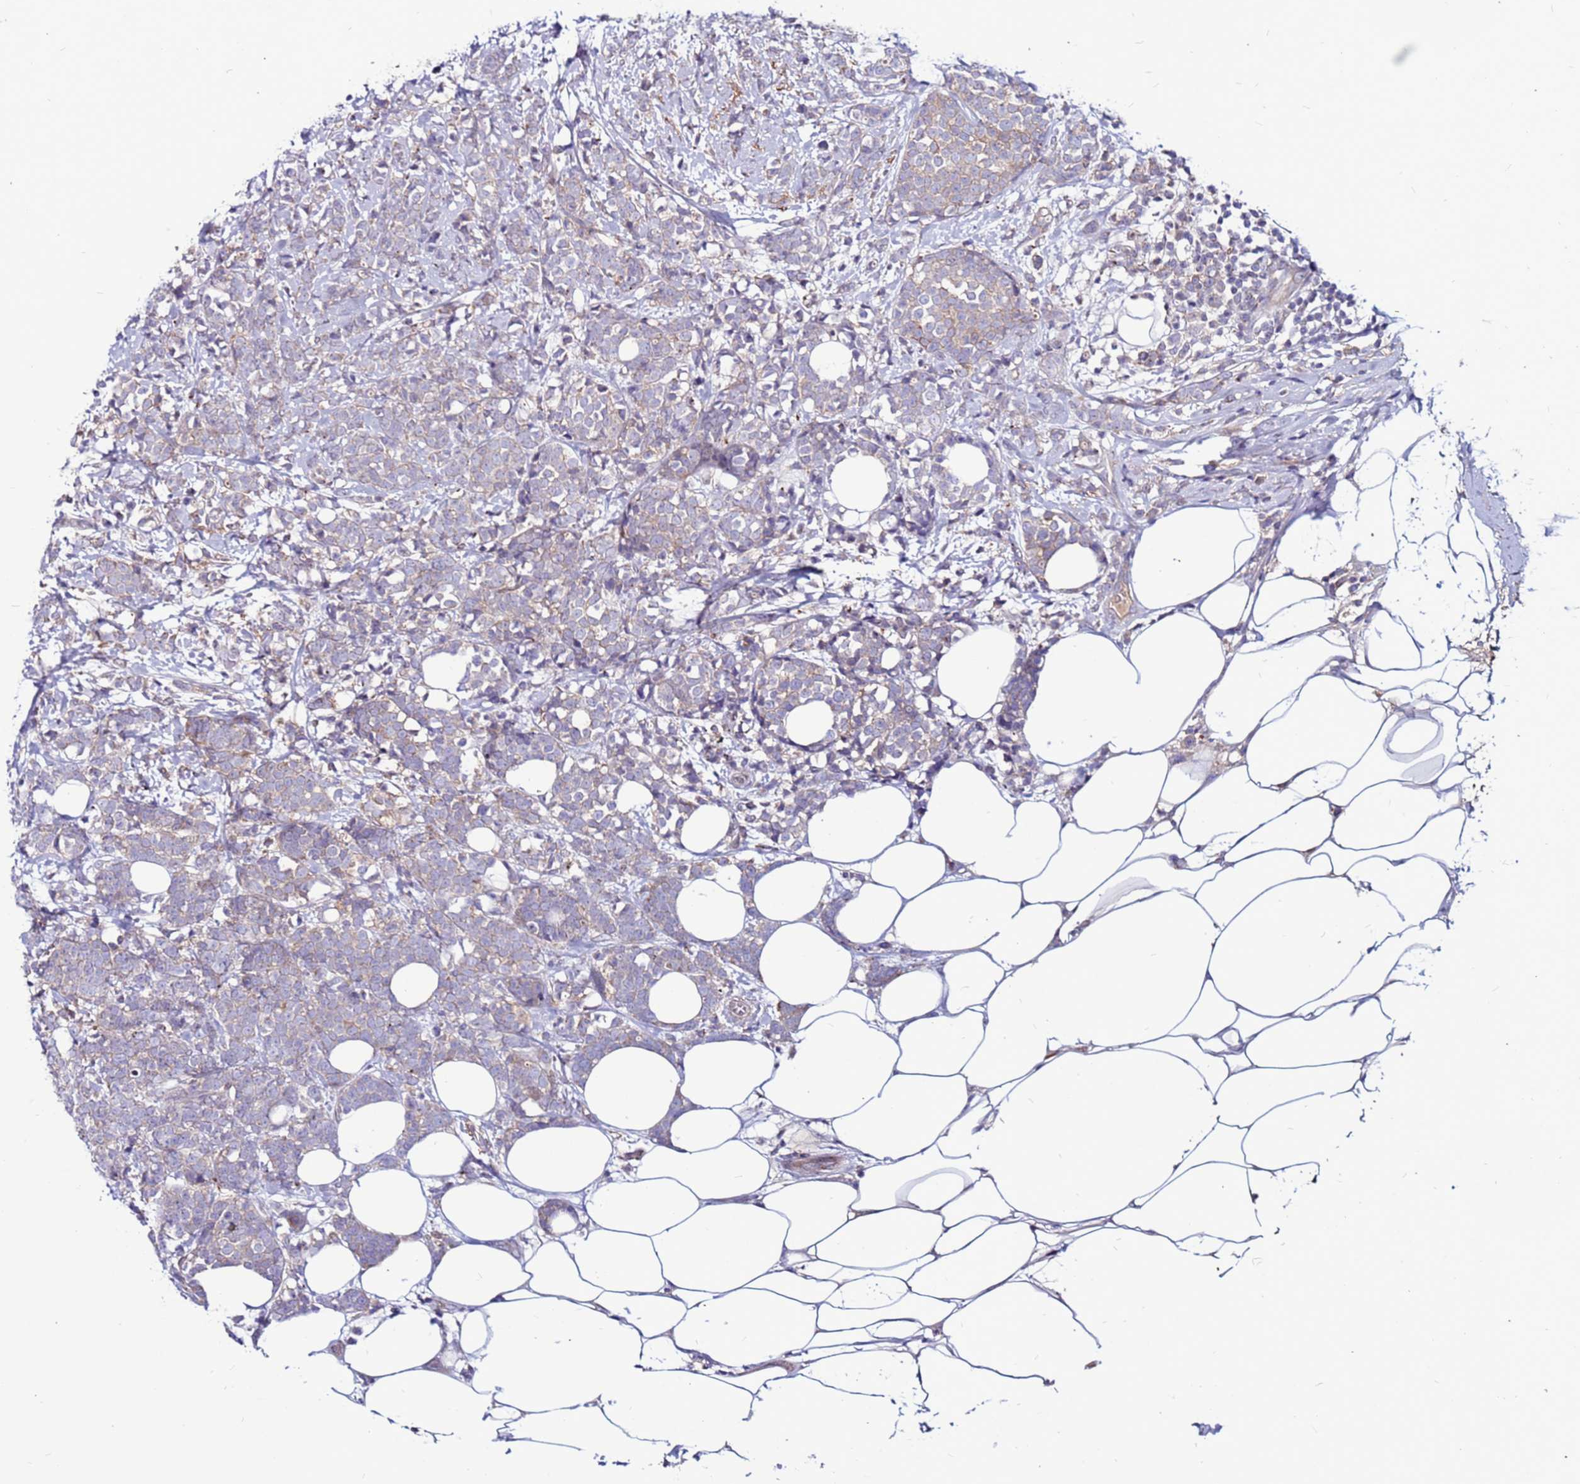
{"staining": {"intensity": "negative", "quantity": "none", "location": "none"}, "tissue": "breast cancer", "cell_type": "Tumor cells", "image_type": "cancer", "snomed": [{"axis": "morphology", "description": "Lobular carcinoma"}, {"axis": "topography", "description": "Breast"}], "caption": "This is a photomicrograph of immunohistochemistry staining of breast cancer, which shows no staining in tumor cells.", "gene": "CCDC71", "patient": {"sex": "female", "age": 58}}